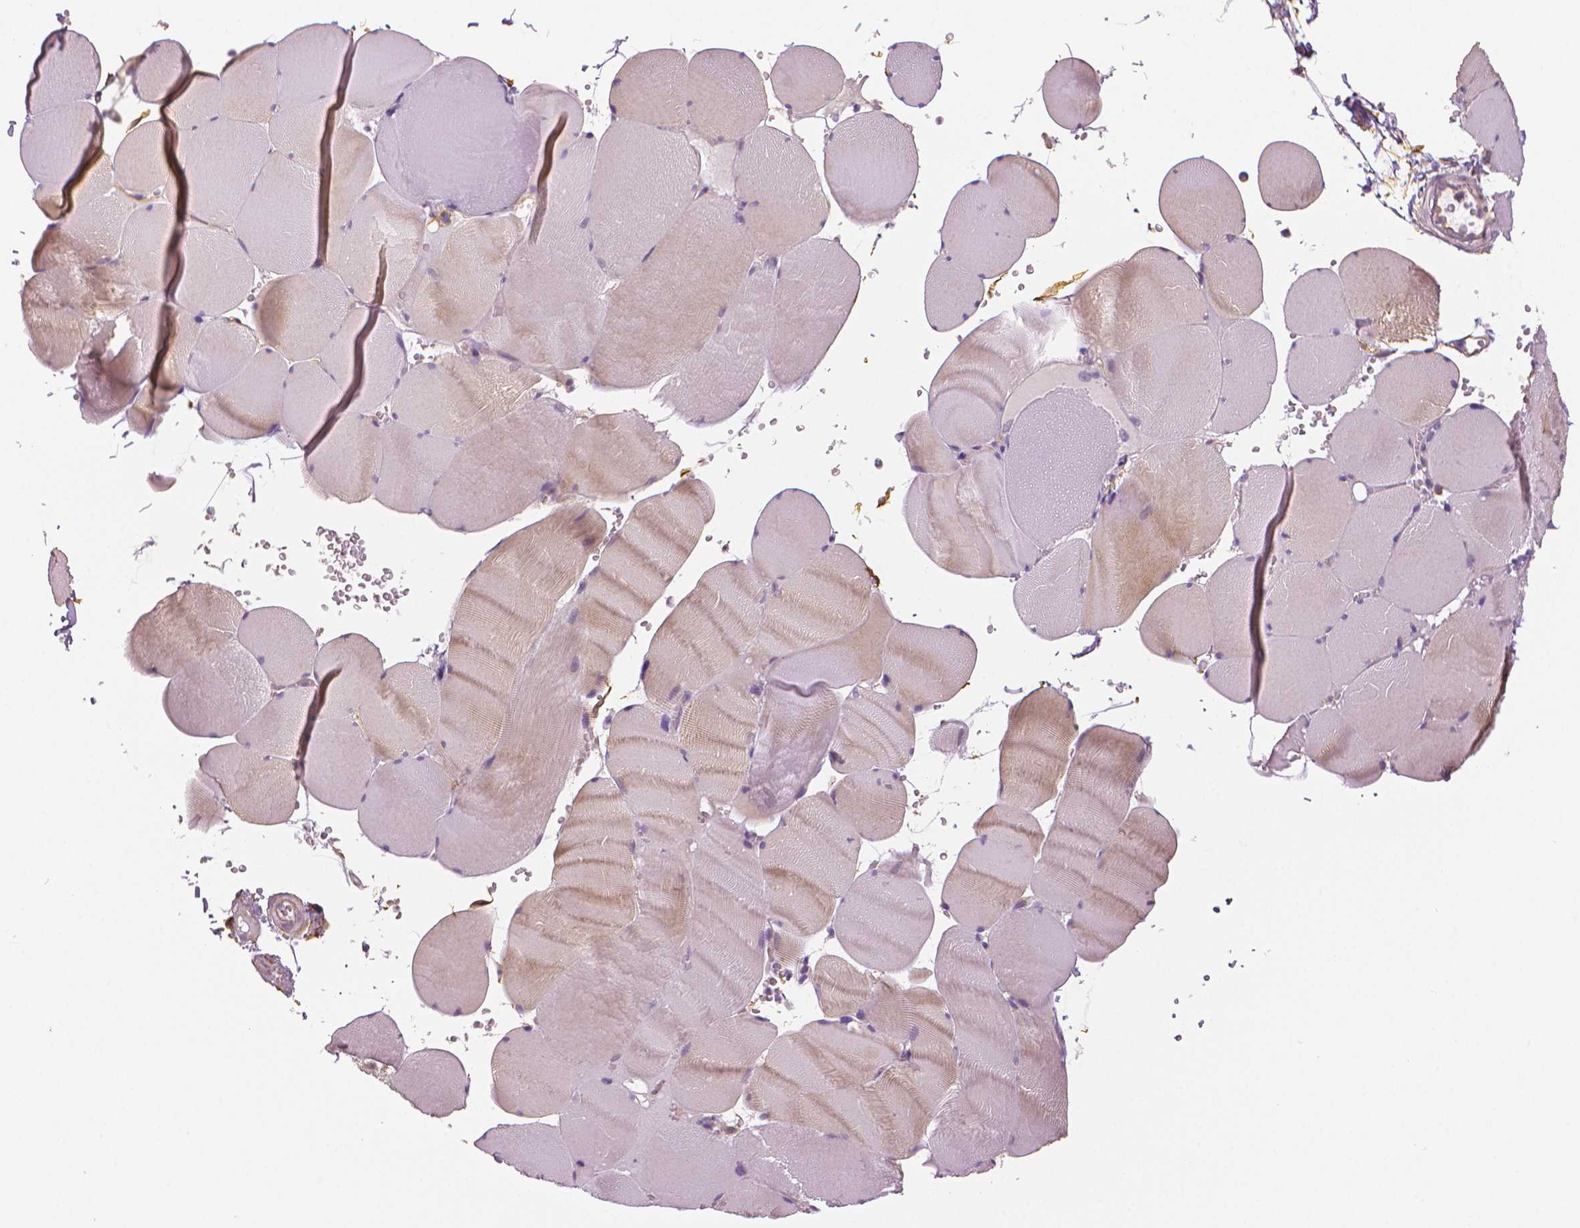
{"staining": {"intensity": "weak", "quantity": "<25%", "location": "cytoplasmic/membranous"}, "tissue": "skeletal muscle", "cell_type": "Myocytes", "image_type": "normal", "snomed": [{"axis": "morphology", "description": "Normal tissue, NOS"}, {"axis": "topography", "description": "Skeletal muscle"}, {"axis": "topography", "description": "Head-Neck"}], "caption": "High power microscopy histopathology image of an IHC photomicrograph of unremarkable skeletal muscle, revealing no significant expression in myocytes.", "gene": "MKI67", "patient": {"sex": "male", "age": 66}}